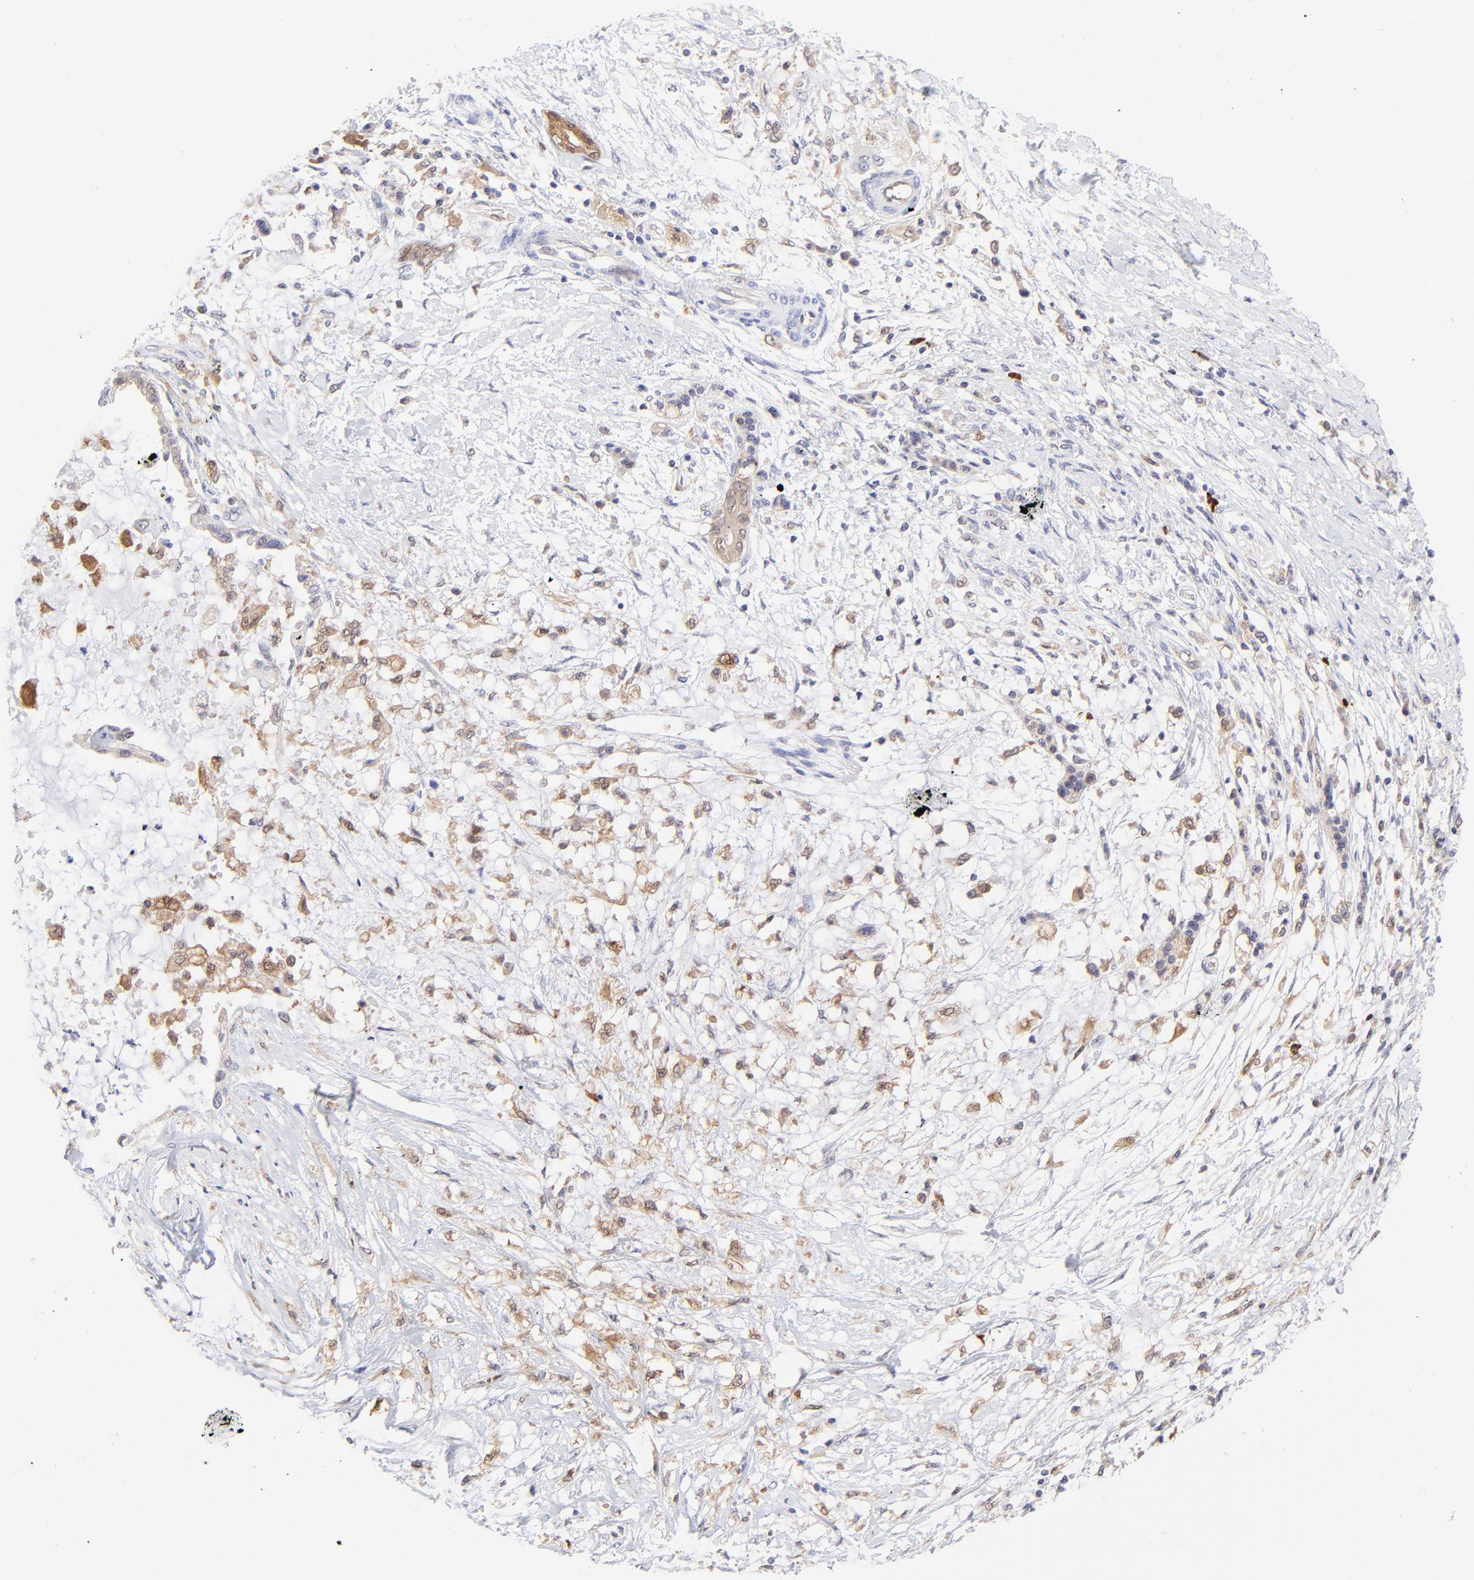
{"staining": {"intensity": "weak", "quantity": ">75%", "location": "cytoplasmic/membranous"}, "tissue": "pancreatic cancer", "cell_type": "Tumor cells", "image_type": "cancer", "snomed": [{"axis": "morphology", "description": "Adenocarcinoma, NOS"}, {"axis": "topography", "description": "Pancreas"}], "caption": "Pancreatic cancer tissue exhibits weak cytoplasmic/membranous positivity in approximately >75% of tumor cells", "gene": "HYAL1", "patient": {"sex": "female", "age": 64}}